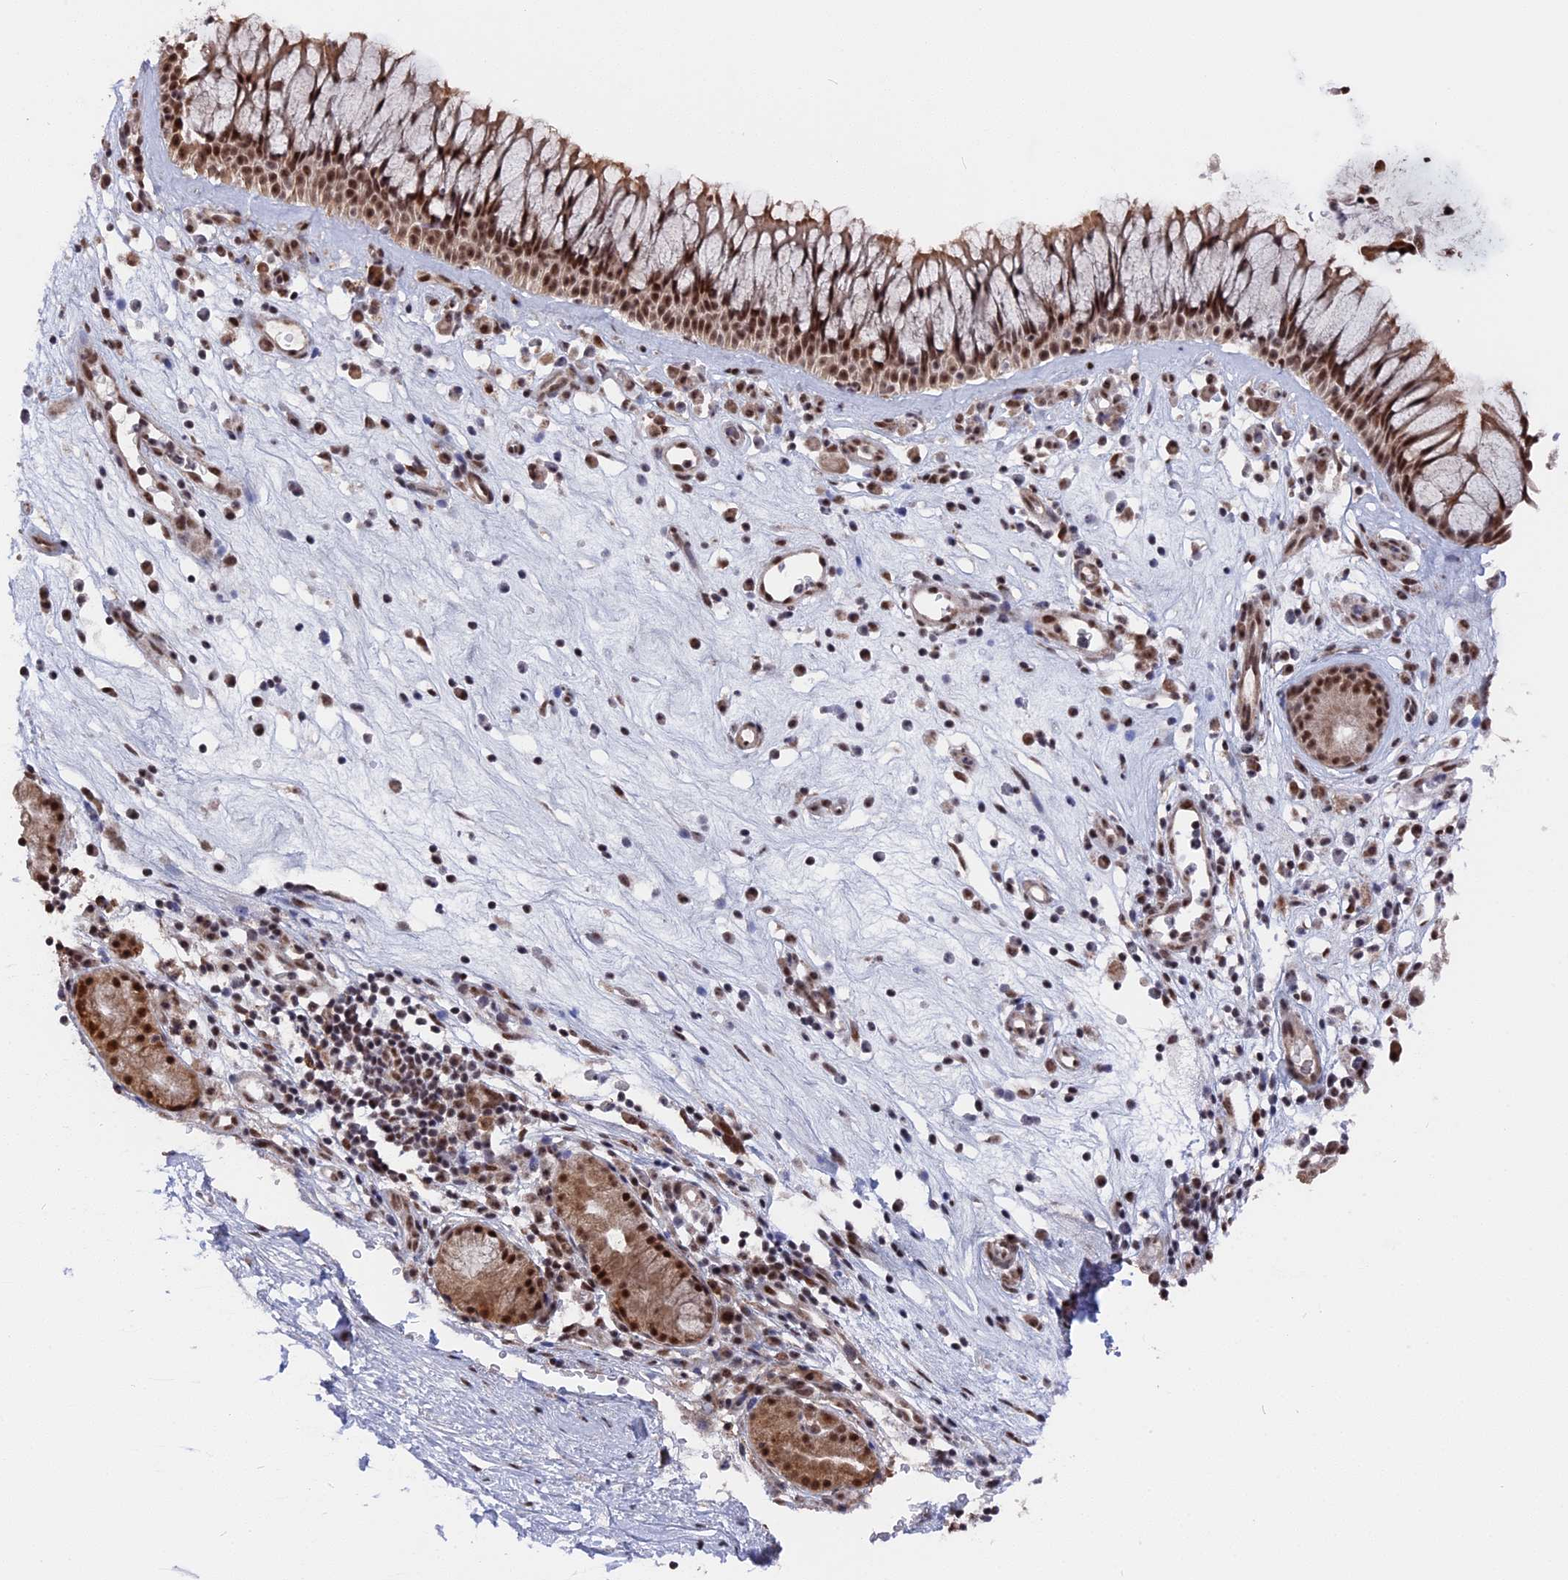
{"staining": {"intensity": "moderate", "quantity": ">75%", "location": "cytoplasmic/membranous,nuclear"}, "tissue": "nasopharynx", "cell_type": "Respiratory epithelial cells", "image_type": "normal", "snomed": [{"axis": "morphology", "description": "Normal tissue, NOS"}, {"axis": "morphology", "description": "Inflammation, NOS"}, {"axis": "morphology", "description": "Malignant melanoma, Metastatic site"}, {"axis": "topography", "description": "Nasopharynx"}], "caption": "Protein expression analysis of unremarkable nasopharynx reveals moderate cytoplasmic/membranous,nuclear positivity in approximately >75% of respiratory epithelial cells. (Brightfield microscopy of DAB IHC at high magnification).", "gene": "SF3A2", "patient": {"sex": "male", "age": 70}}